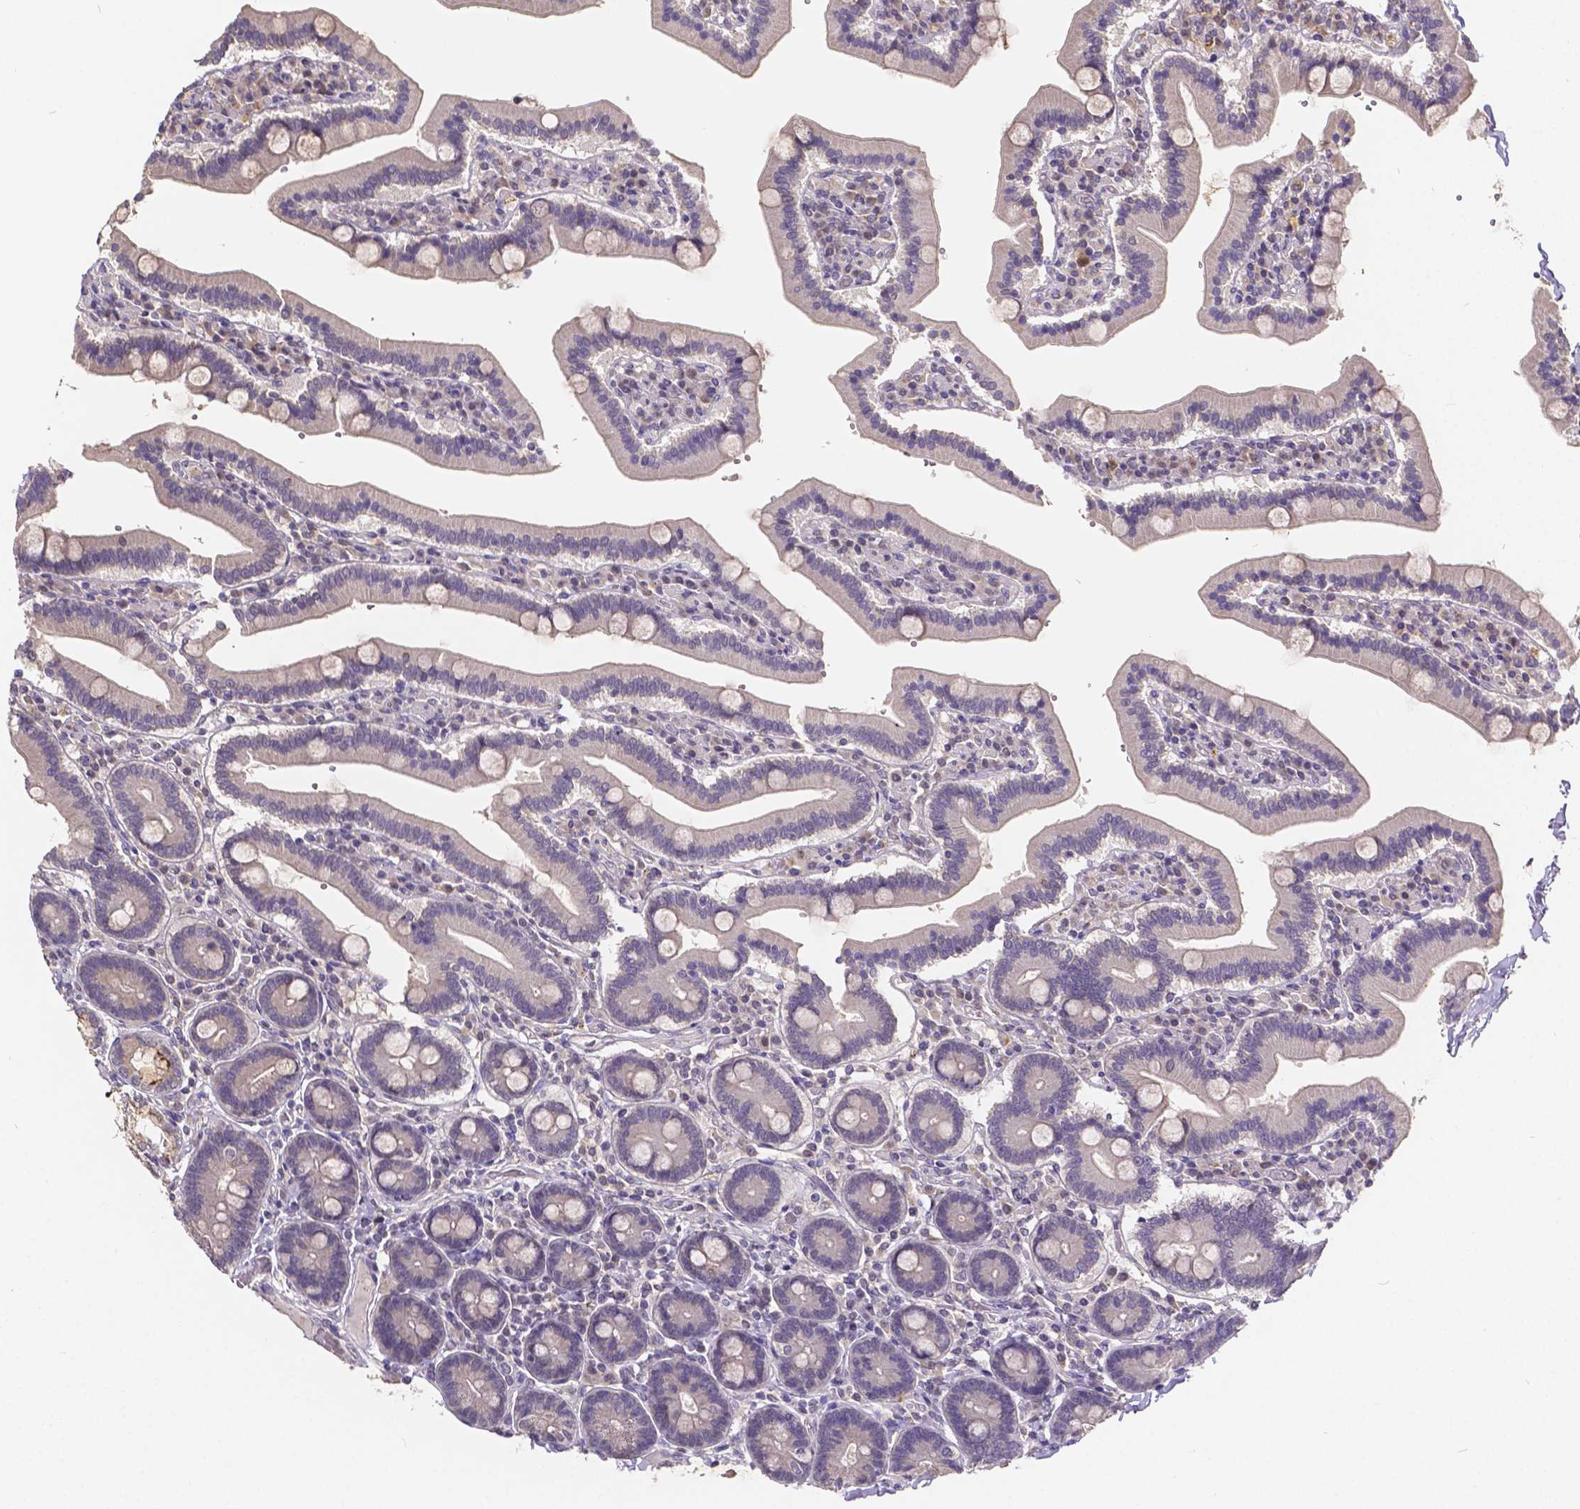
{"staining": {"intensity": "negative", "quantity": "none", "location": "none"}, "tissue": "duodenum", "cell_type": "Glandular cells", "image_type": "normal", "snomed": [{"axis": "morphology", "description": "Normal tissue, NOS"}, {"axis": "topography", "description": "Duodenum"}], "caption": "This is an IHC micrograph of unremarkable human duodenum. There is no staining in glandular cells.", "gene": "CTNNA2", "patient": {"sex": "female", "age": 62}}